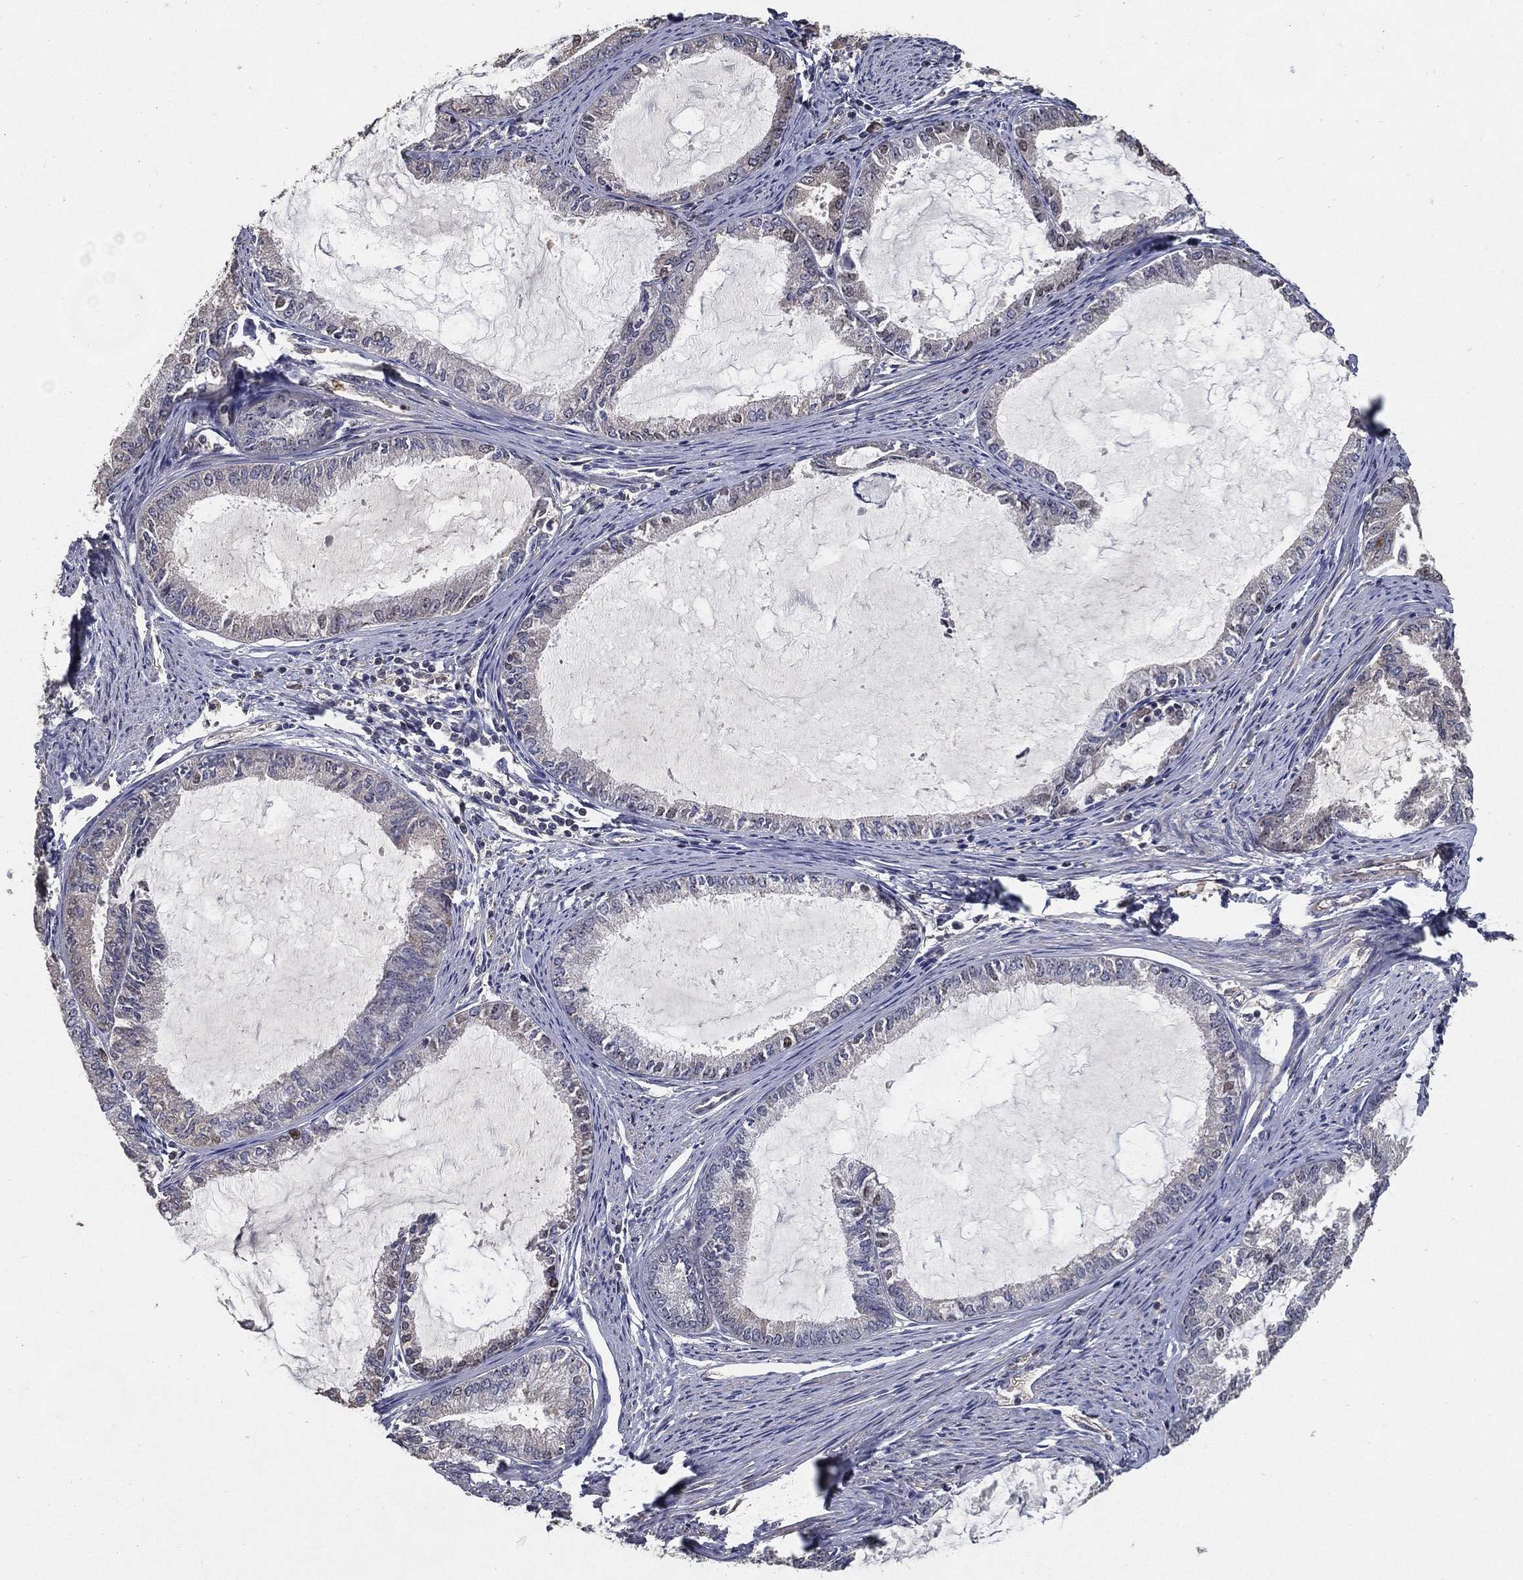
{"staining": {"intensity": "negative", "quantity": "none", "location": "none"}, "tissue": "endometrial cancer", "cell_type": "Tumor cells", "image_type": "cancer", "snomed": [{"axis": "morphology", "description": "Adenocarcinoma, NOS"}, {"axis": "topography", "description": "Endometrium"}], "caption": "A histopathology image of endometrial cancer stained for a protein exhibits no brown staining in tumor cells.", "gene": "EFNA1", "patient": {"sex": "female", "age": 86}}